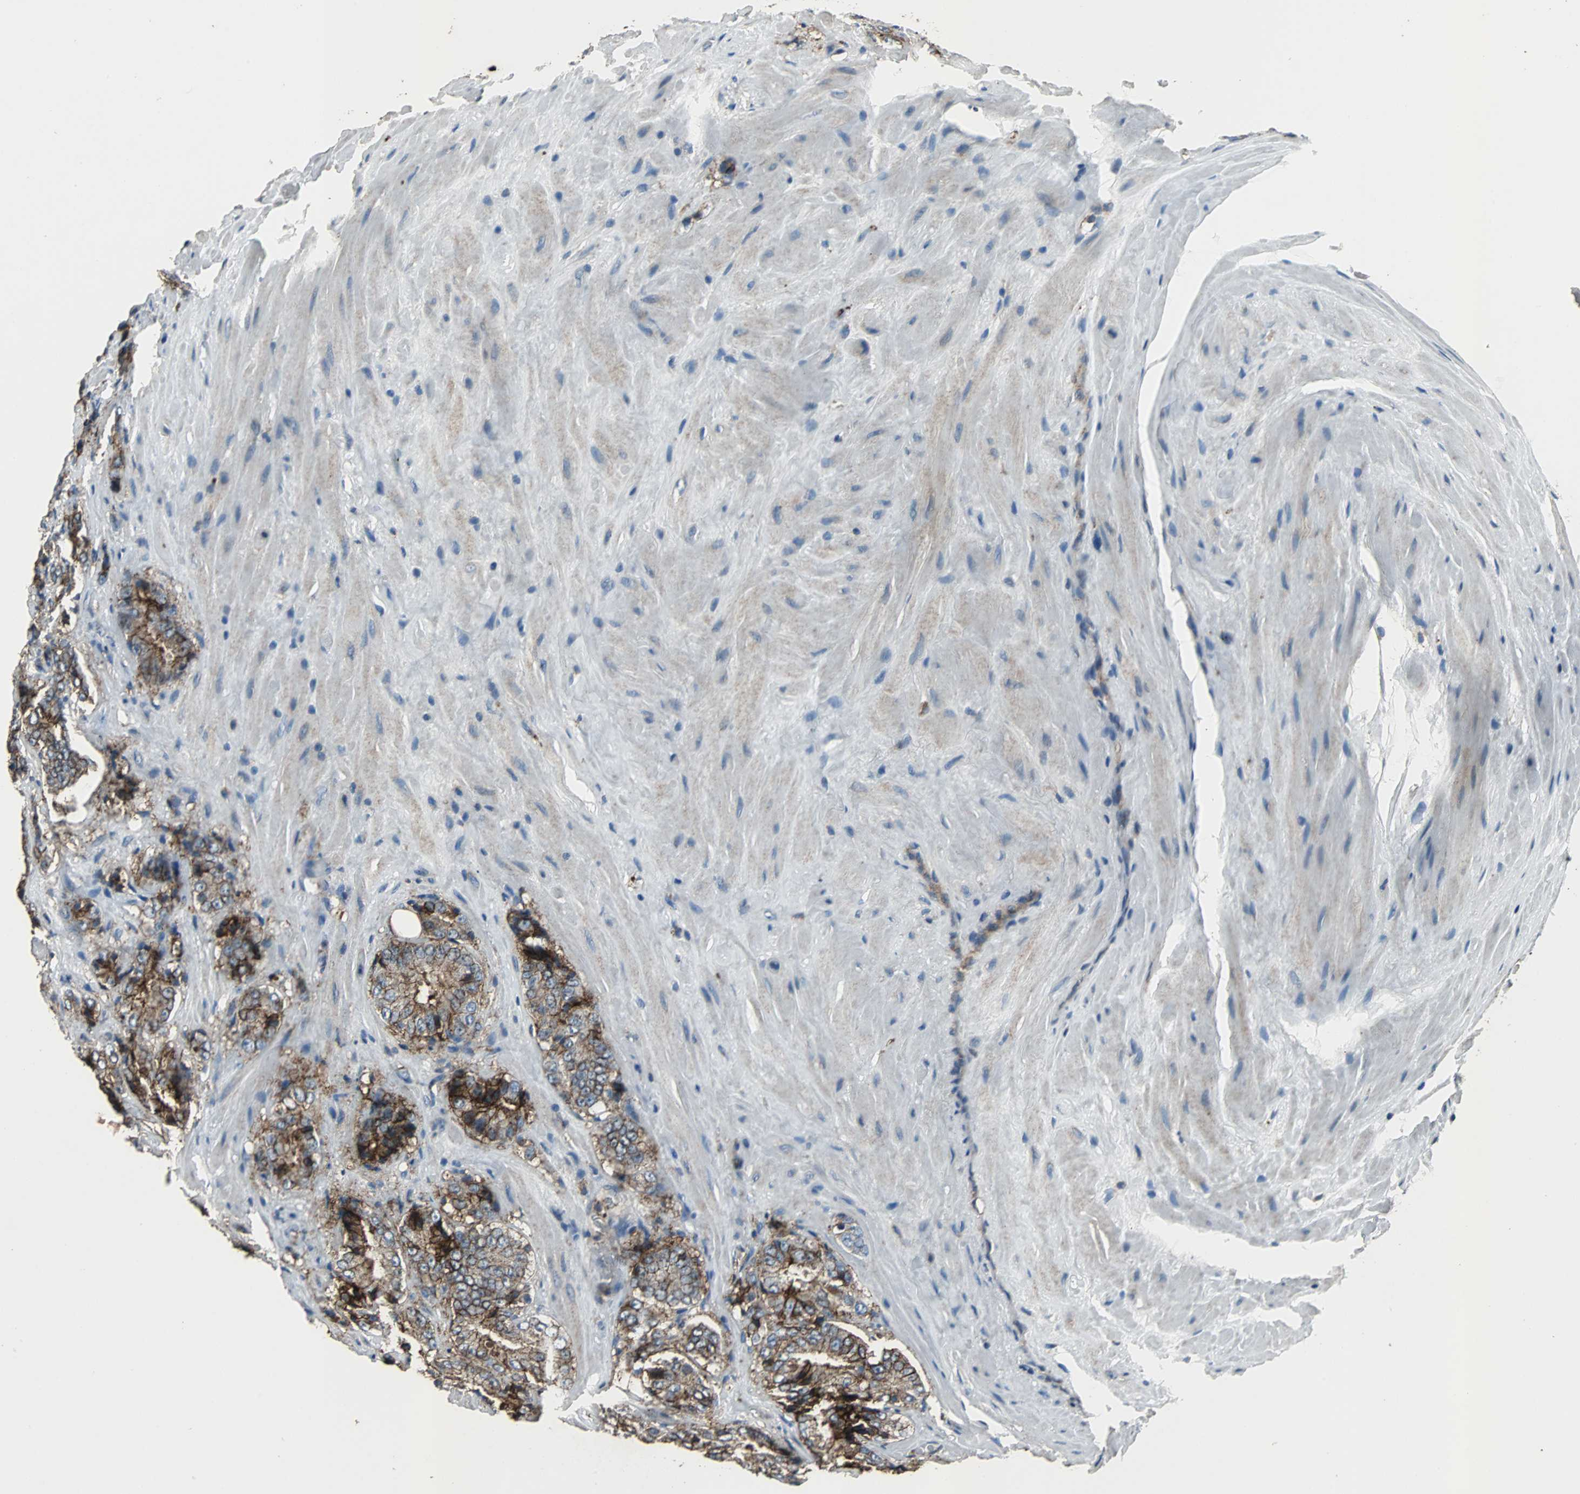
{"staining": {"intensity": "moderate", "quantity": ">75%", "location": "cytoplasmic/membranous"}, "tissue": "prostate cancer", "cell_type": "Tumor cells", "image_type": "cancer", "snomed": [{"axis": "morphology", "description": "Adenocarcinoma, High grade"}, {"axis": "topography", "description": "Prostate"}], "caption": "Protein staining shows moderate cytoplasmic/membranous staining in about >75% of tumor cells in high-grade adenocarcinoma (prostate). (brown staining indicates protein expression, while blue staining denotes nuclei).", "gene": "F11R", "patient": {"sex": "male", "age": 70}}